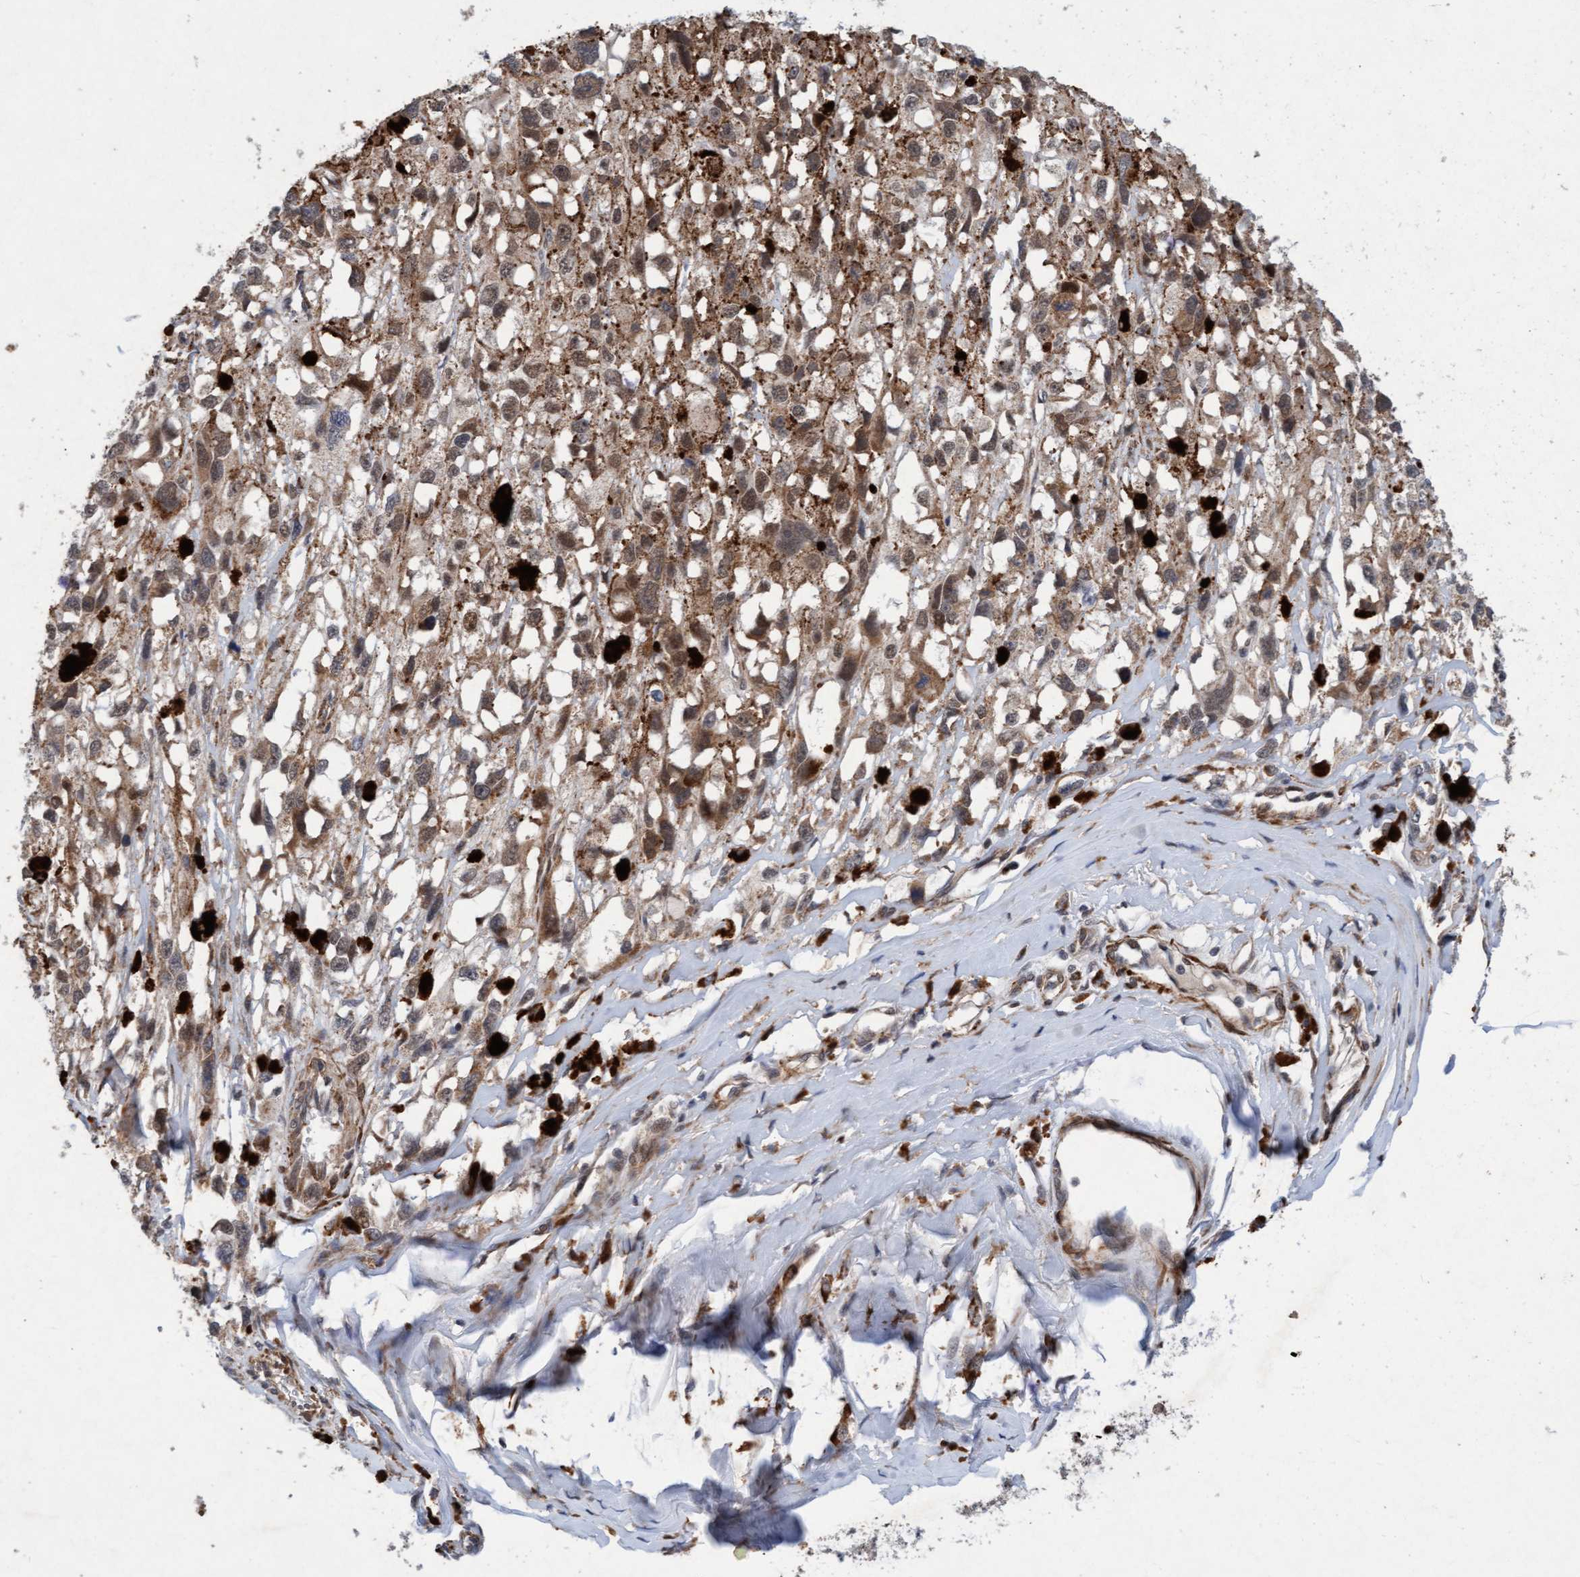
{"staining": {"intensity": "weak", "quantity": ">75%", "location": "cytoplasmic/membranous"}, "tissue": "melanoma", "cell_type": "Tumor cells", "image_type": "cancer", "snomed": [{"axis": "morphology", "description": "Malignant melanoma, Metastatic site"}, {"axis": "topography", "description": "Lymph node"}], "caption": "Protein expression analysis of melanoma shows weak cytoplasmic/membranous positivity in about >75% of tumor cells.", "gene": "TMEM70", "patient": {"sex": "male", "age": 59}}